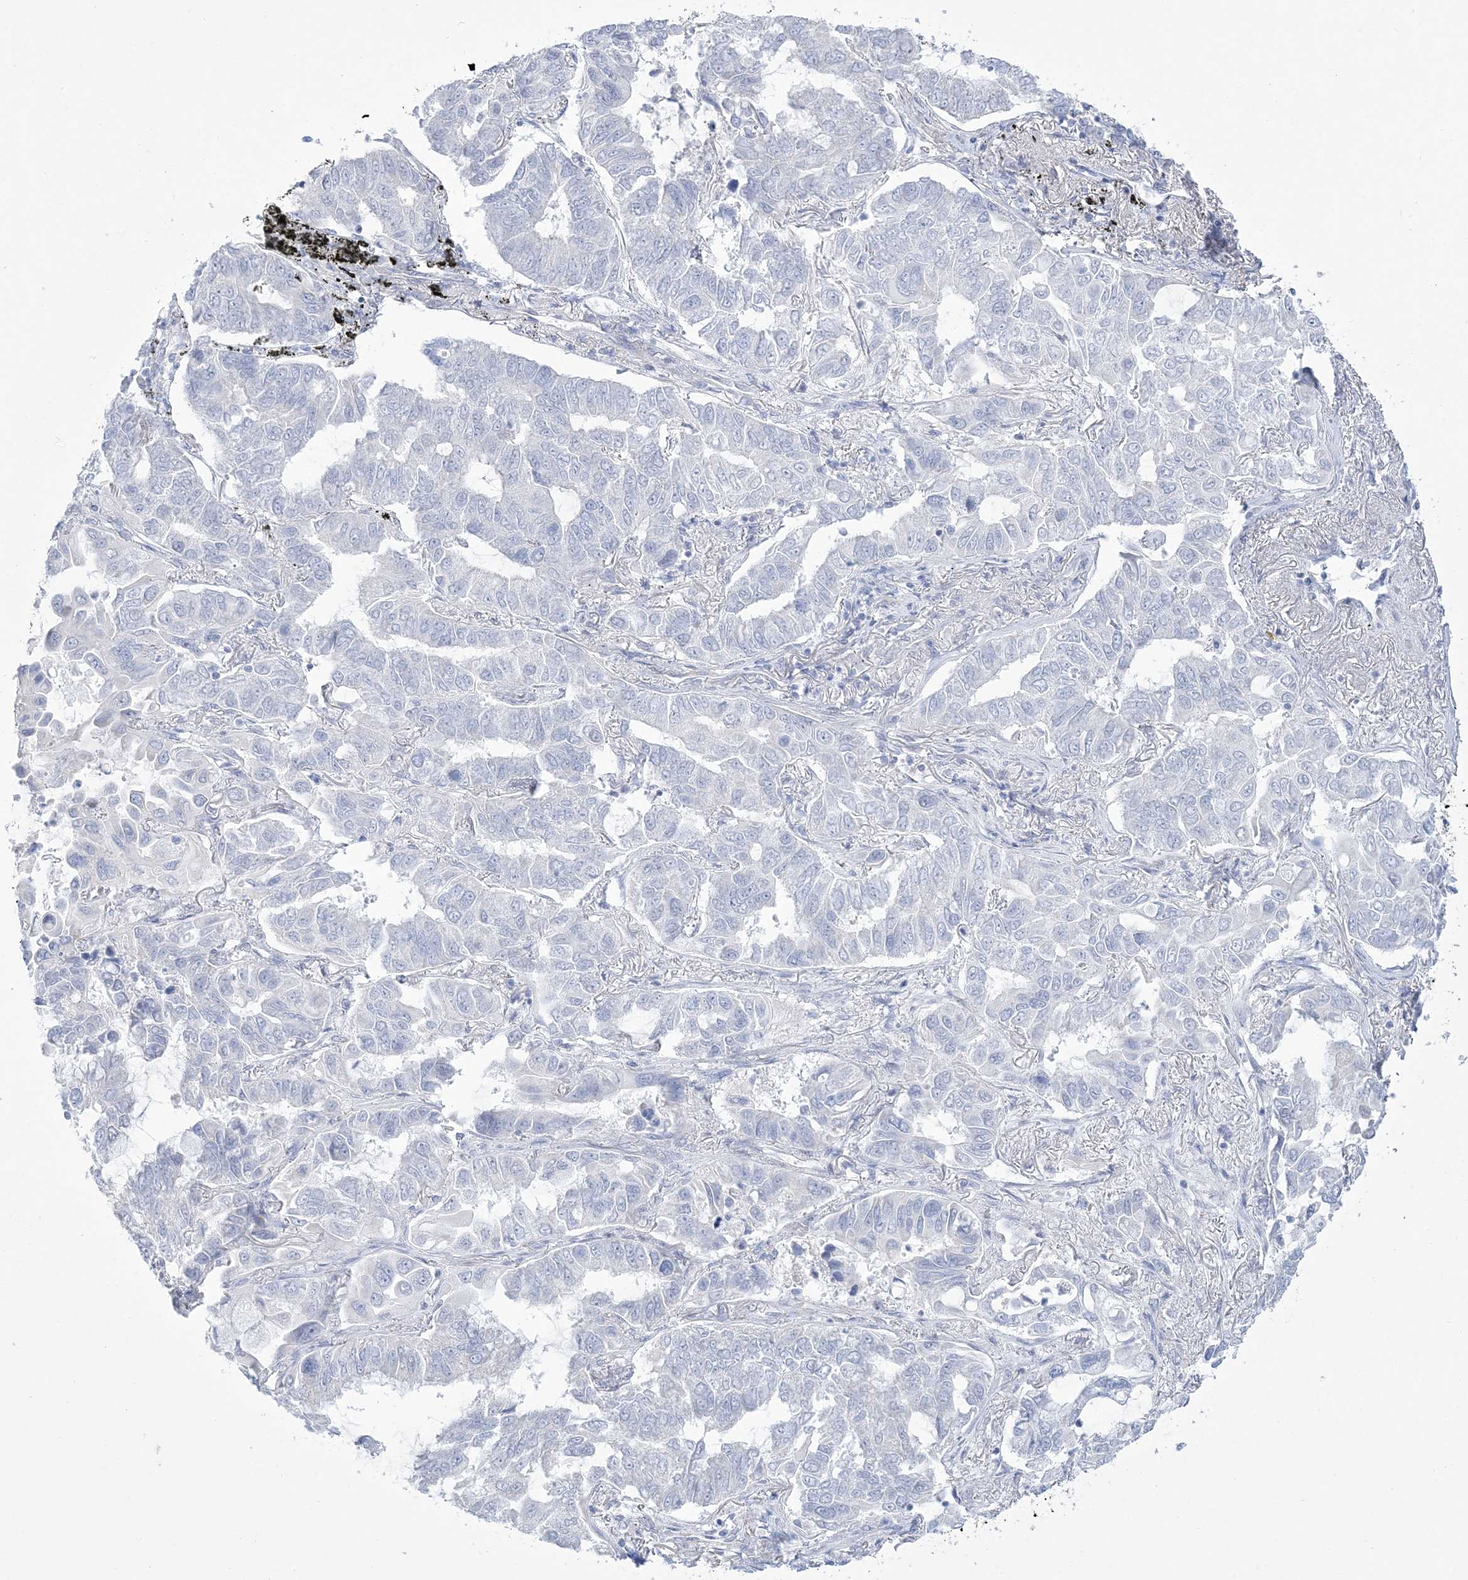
{"staining": {"intensity": "negative", "quantity": "none", "location": "none"}, "tissue": "lung cancer", "cell_type": "Tumor cells", "image_type": "cancer", "snomed": [{"axis": "morphology", "description": "Adenocarcinoma, NOS"}, {"axis": "topography", "description": "Lung"}], "caption": "Immunohistochemical staining of lung cancer reveals no significant expression in tumor cells.", "gene": "WDR27", "patient": {"sex": "male", "age": 64}}